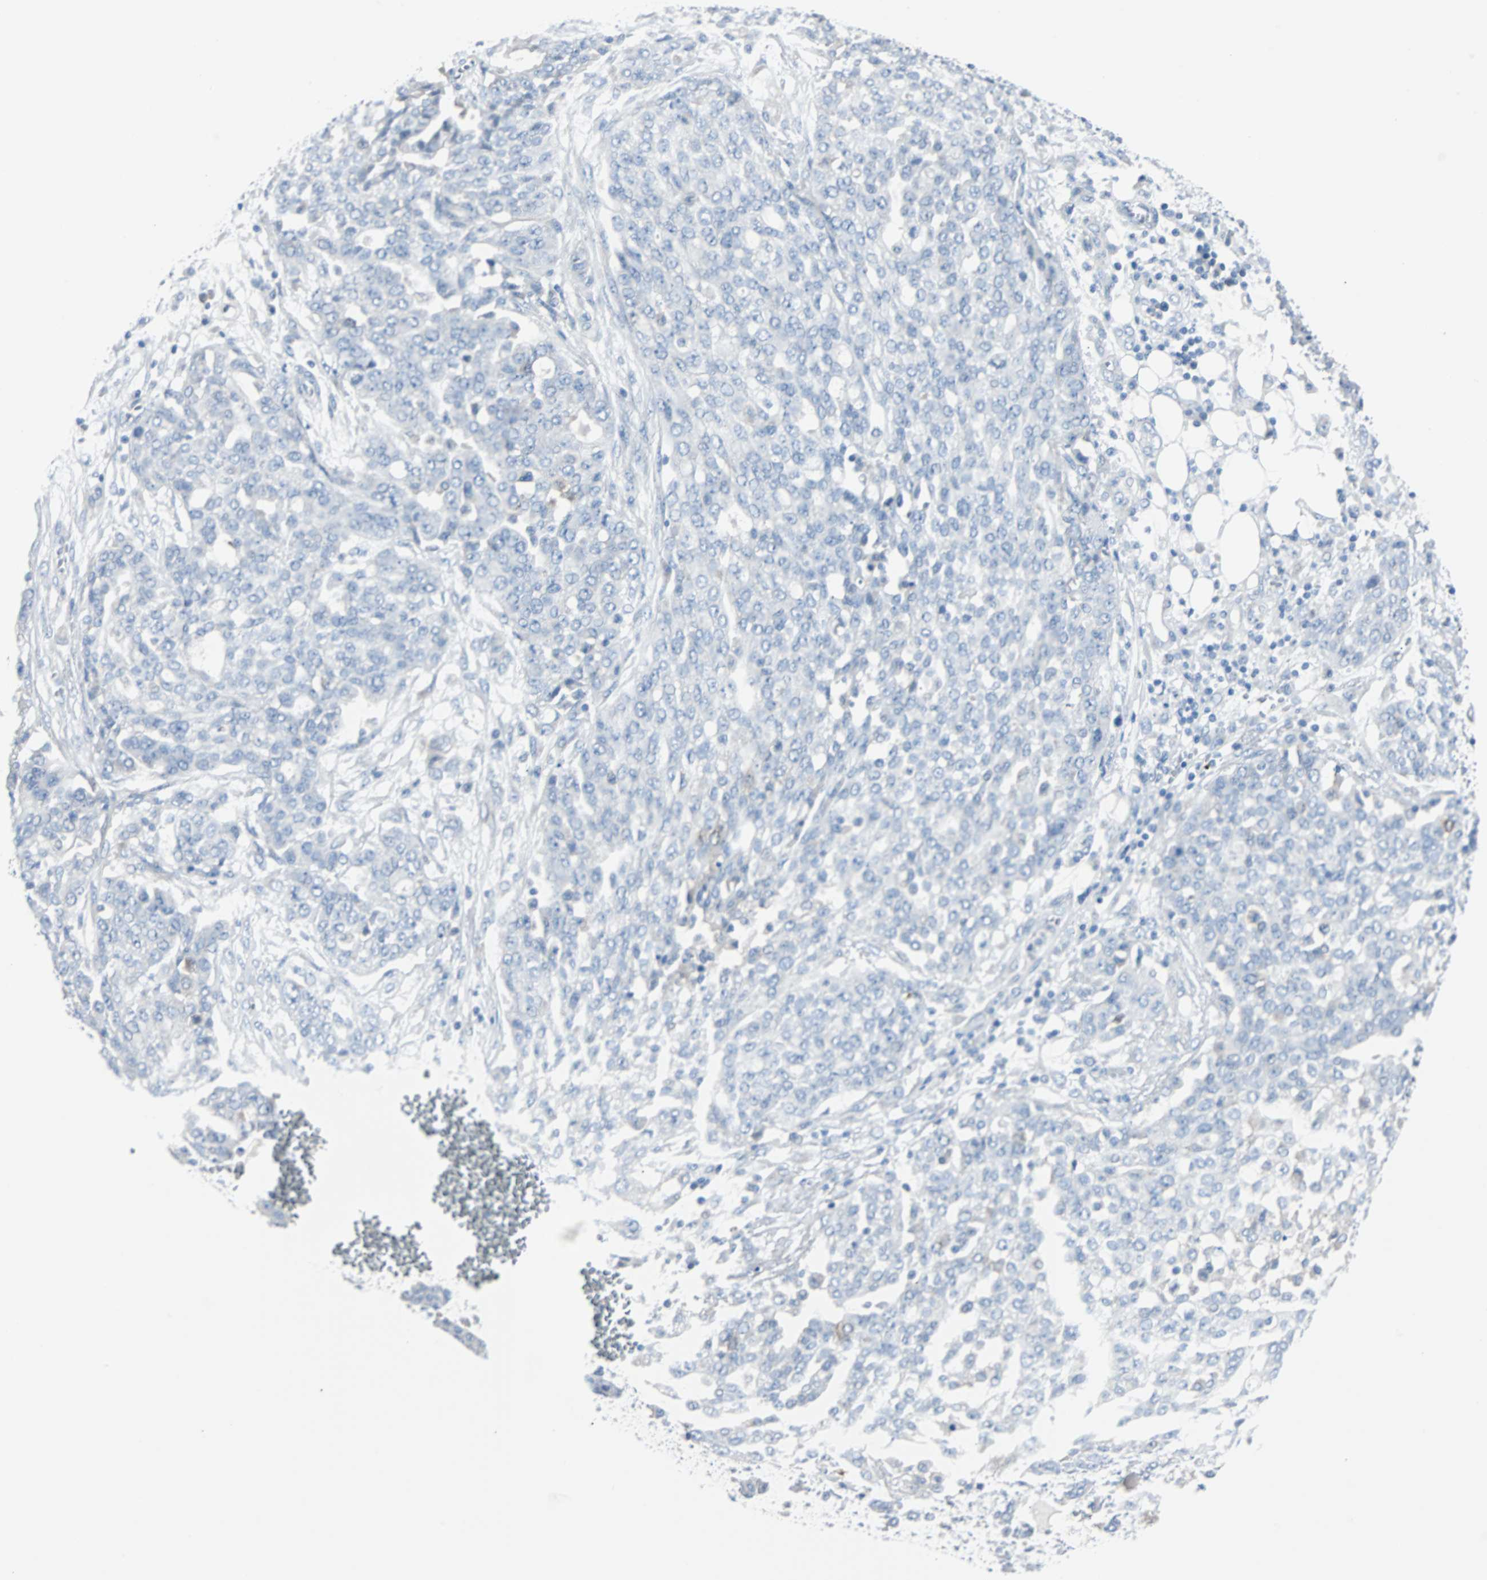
{"staining": {"intensity": "negative", "quantity": "none", "location": "none"}, "tissue": "ovarian cancer", "cell_type": "Tumor cells", "image_type": "cancer", "snomed": [{"axis": "morphology", "description": "Cystadenocarcinoma, serous, NOS"}, {"axis": "topography", "description": "Soft tissue"}, {"axis": "topography", "description": "Ovary"}], "caption": "Image shows no protein staining in tumor cells of ovarian serous cystadenocarcinoma tissue. Brightfield microscopy of immunohistochemistry stained with DAB (brown) and hematoxylin (blue), captured at high magnification.", "gene": "RASA1", "patient": {"sex": "female", "age": 57}}